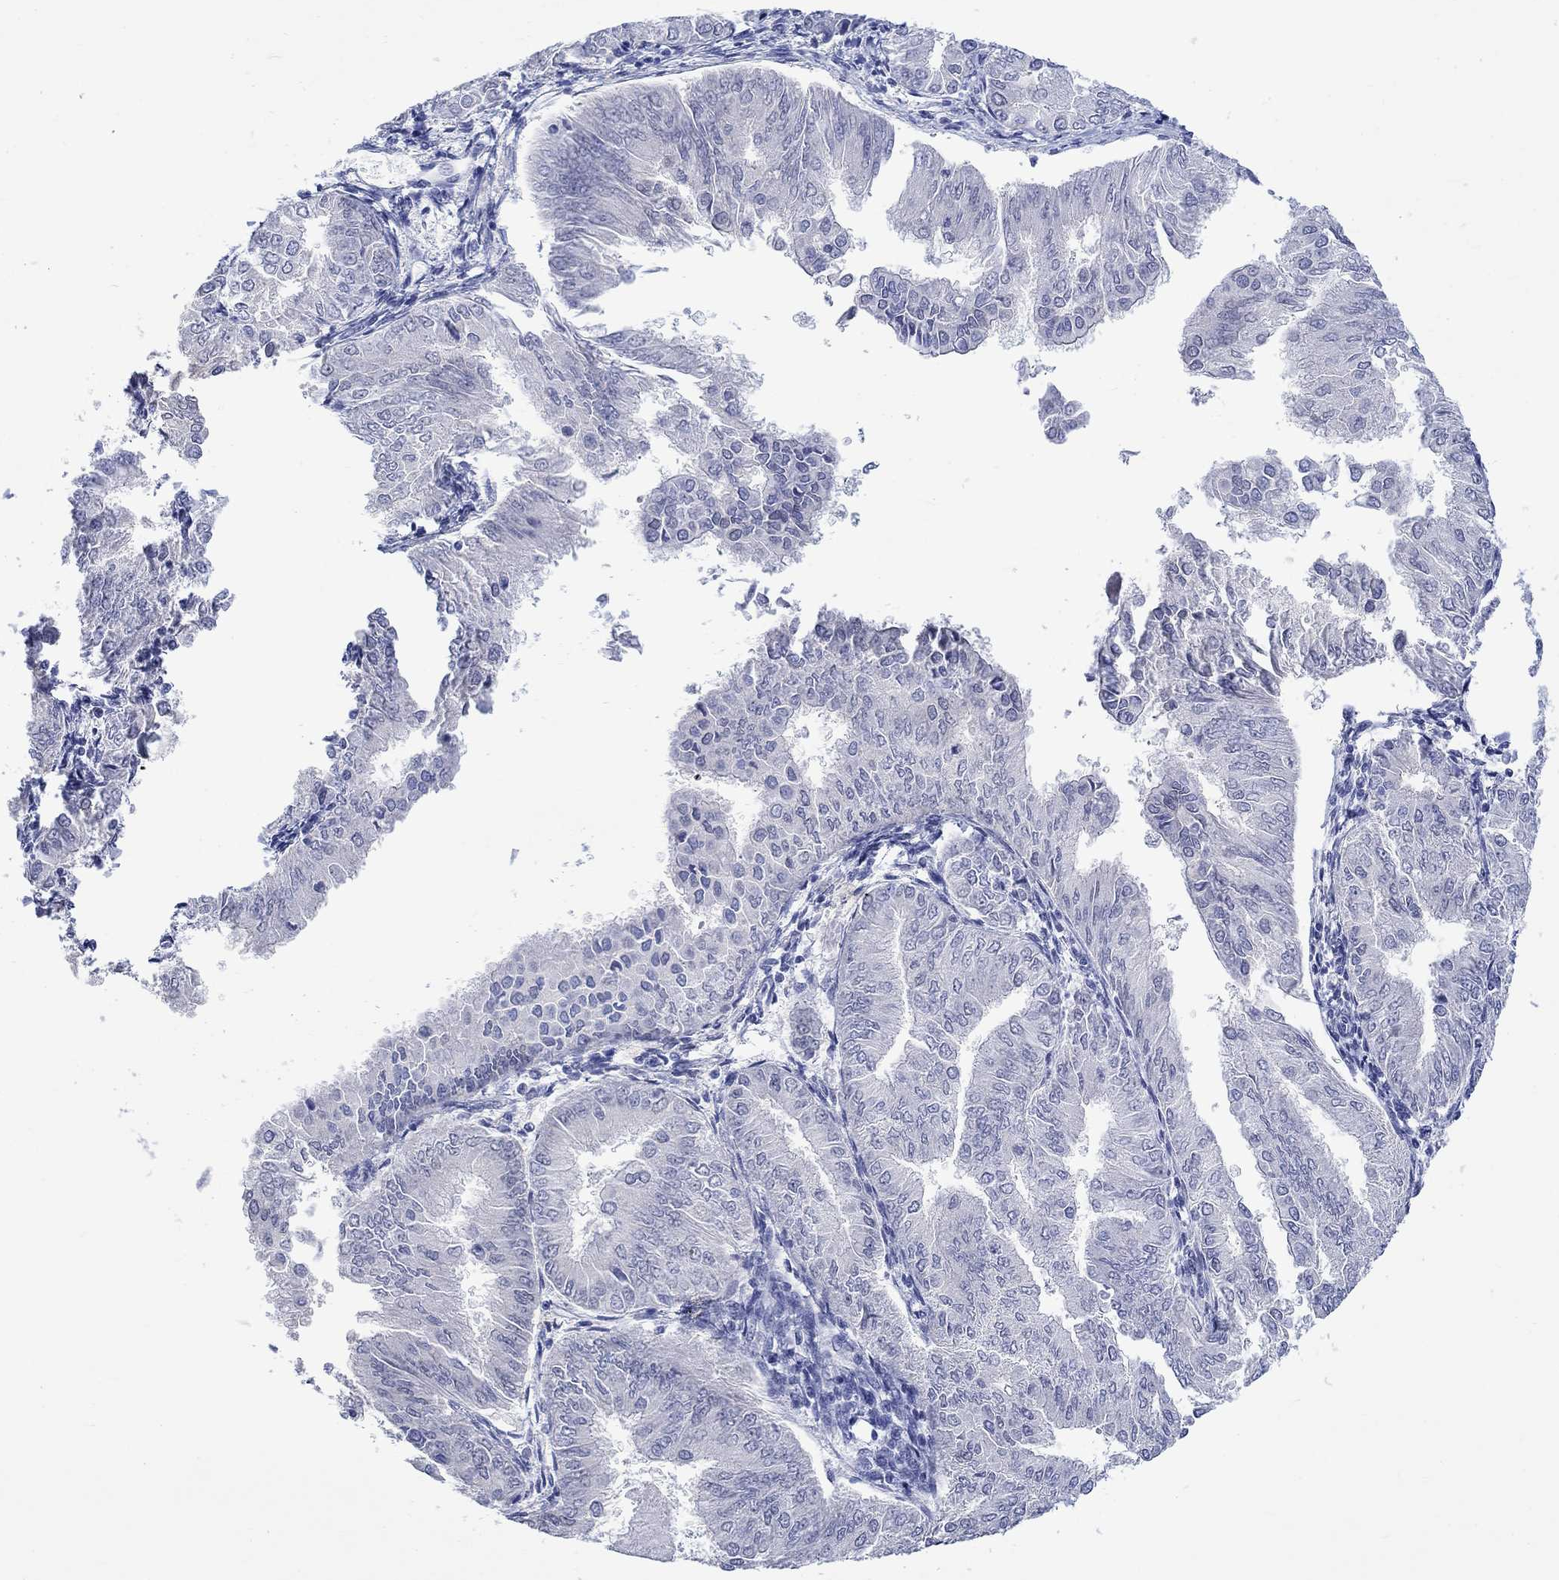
{"staining": {"intensity": "negative", "quantity": "none", "location": "none"}, "tissue": "endometrial cancer", "cell_type": "Tumor cells", "image_type": "cancer", "snomed": [{"axis": "morphology", "description": "Adenocarcinoma, NOS"}, {"axis": "topography", "description": "Endometrium"}], "caption": "Immunohistochemical staining of endometrial adenocarcinoma shows no significant positivity in tumor cells.", "gene": "MSI1", "patient": {"sex": "female", "age": 53}}